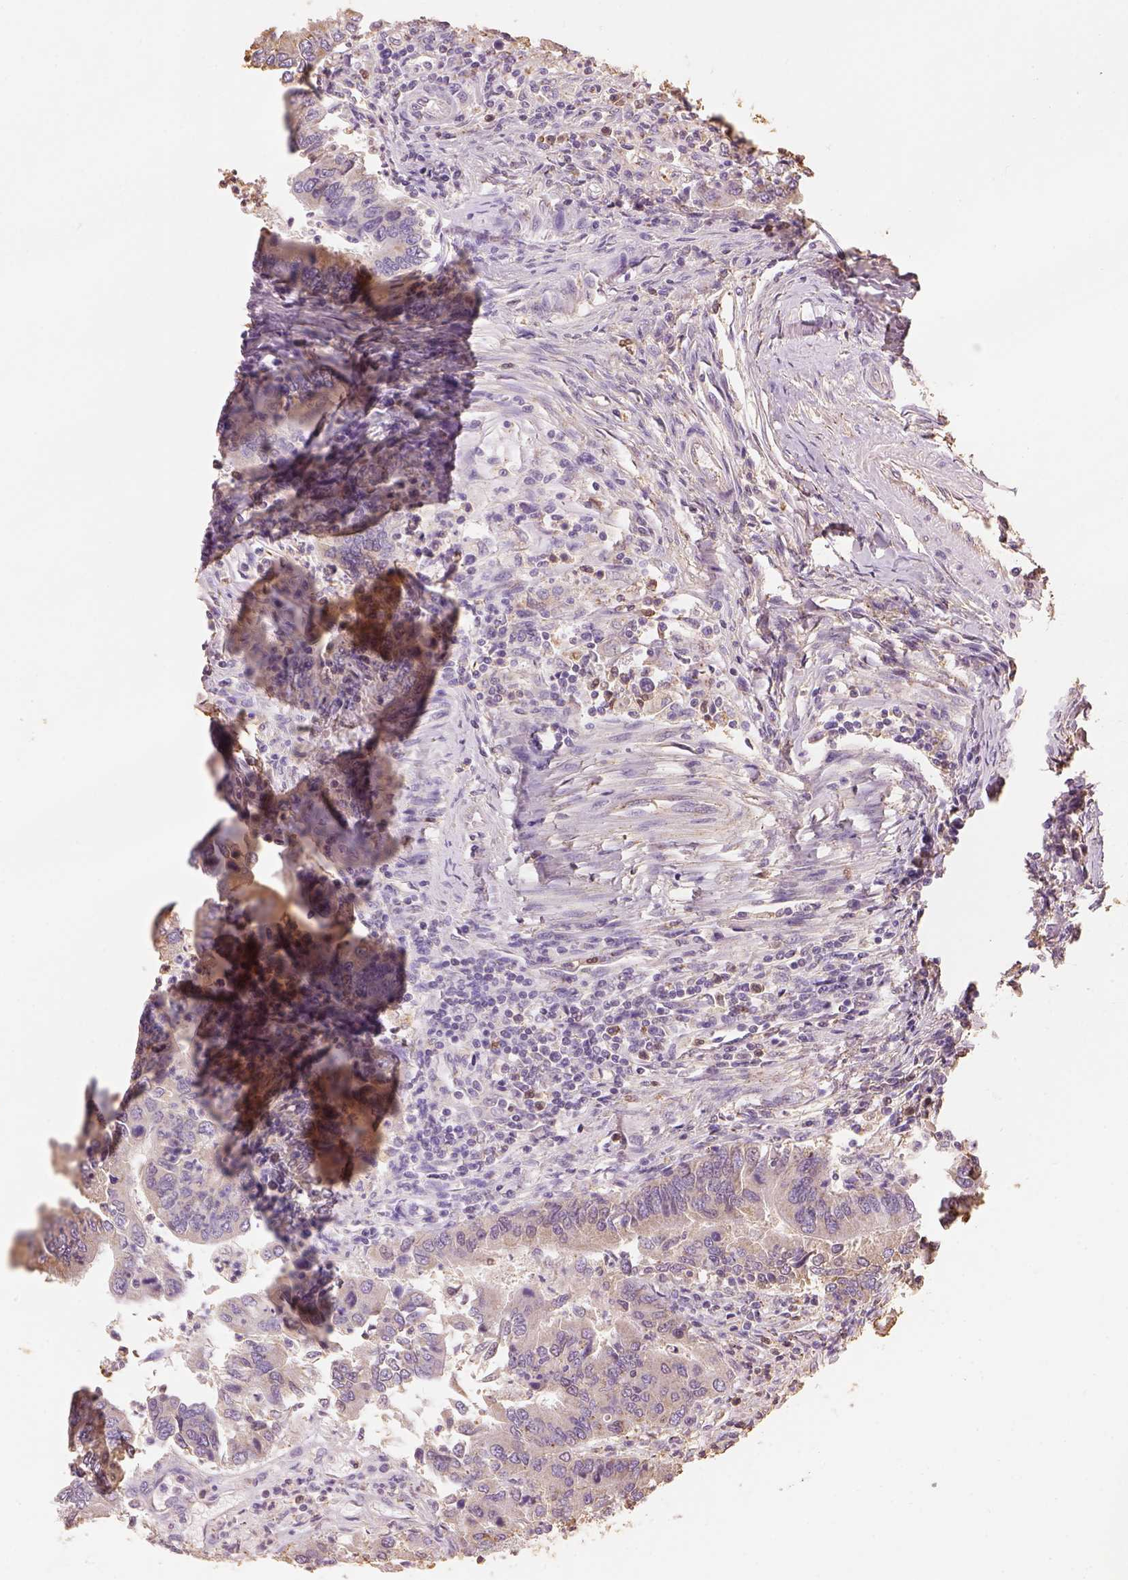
{"staining": {"intensity": "moderate", "quantity": "<25%", "location": "cytoplasmic/membranous"}, "tissue": "colorectal cancer", "cell_type": "Tumor cells", "image_type": "cancer", "snomed": [{"axis": "morphology", "description": "Adenocarcinoma, NOS"}, {"axis": "topography", "description": "Colon"}], "caption": "A high-resolution micrograph shows immunohistochemistry staining of colorectal cancer (adenocarcinoma), which displays moderate cytoplasmic/membranous positivity in approximately <25% of tumor cells.", "gene": "AP2B1", "patient": {"sex": "female", "age": 67}}